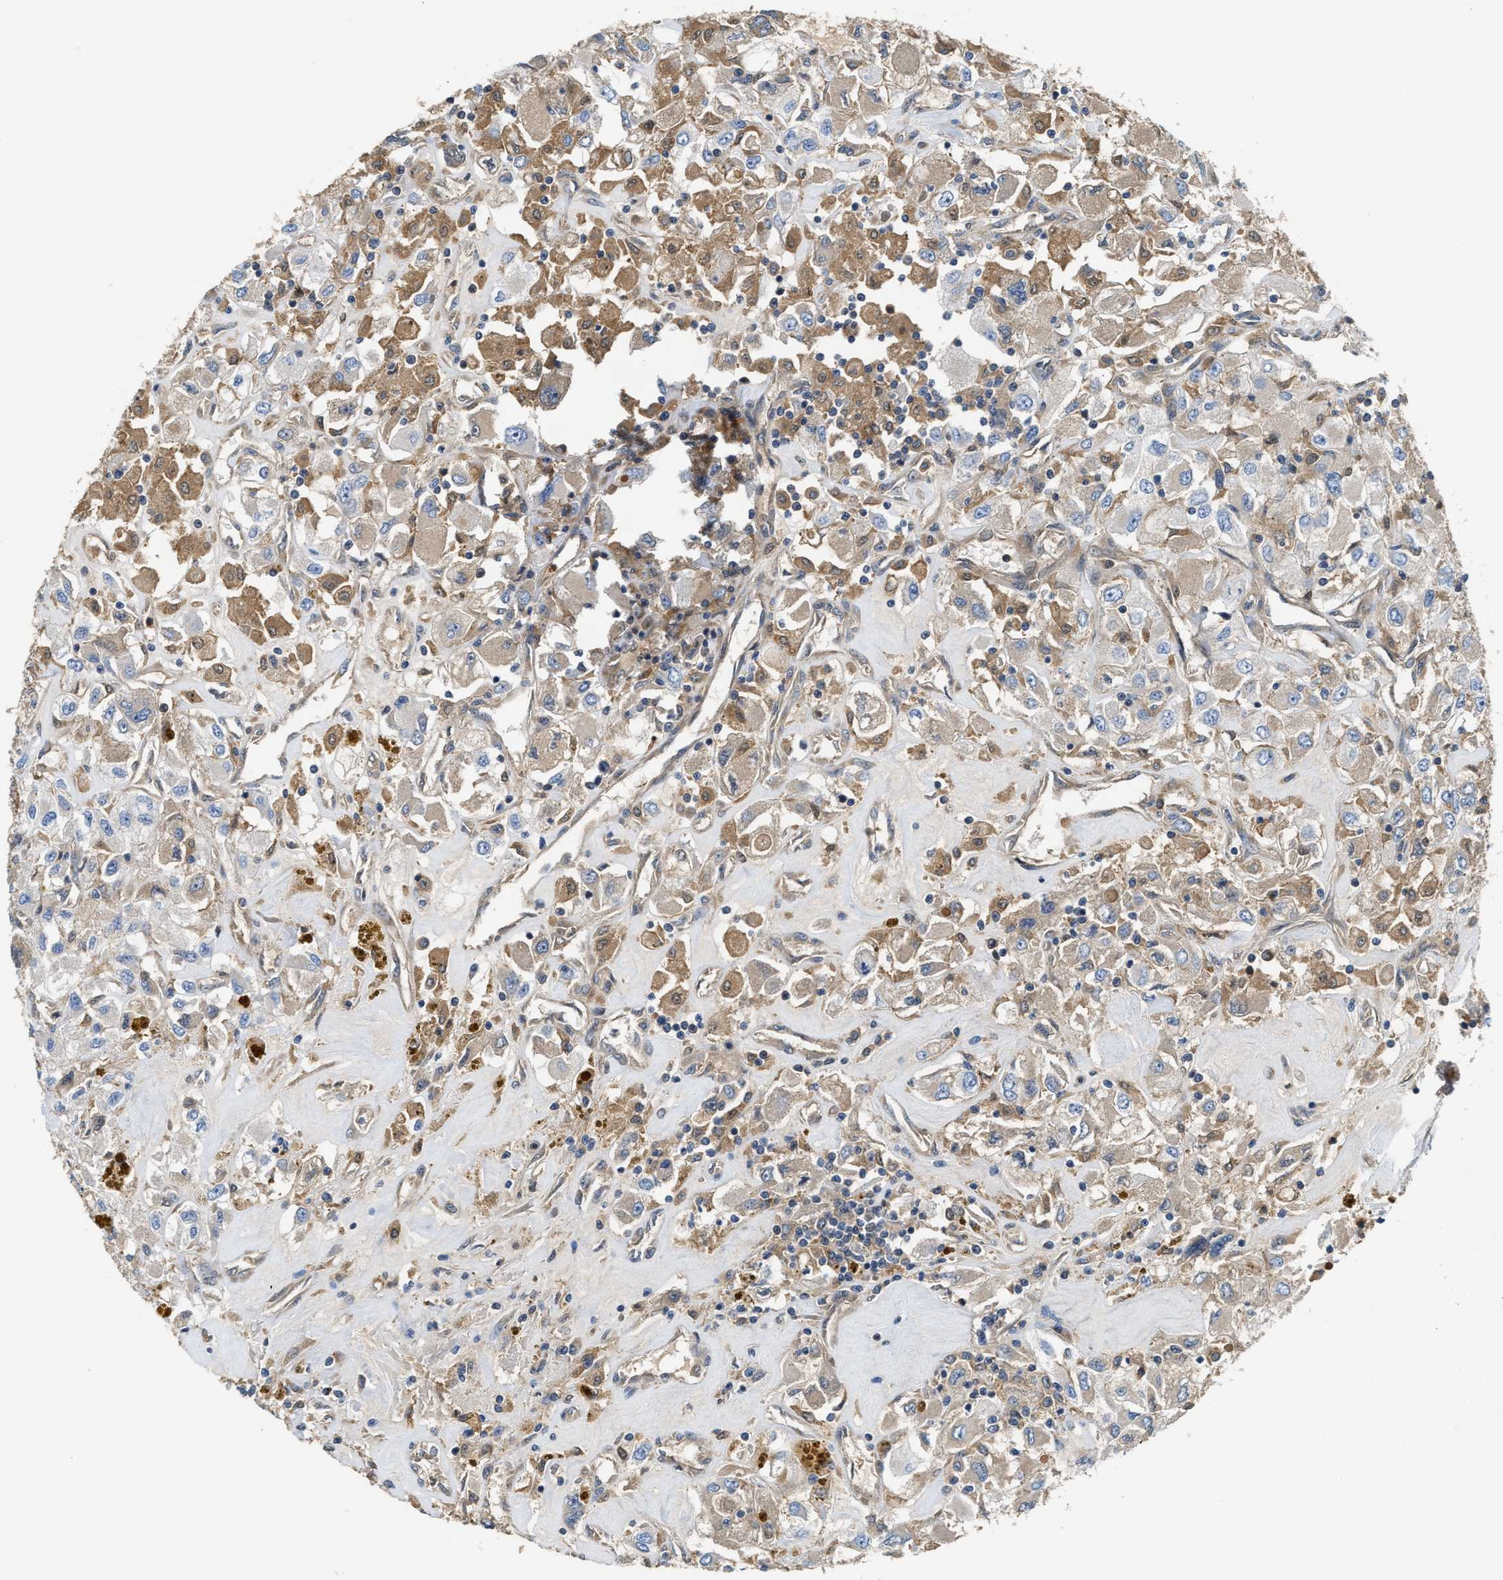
{"staining": {"intensity": "moderate", "quantity": "<25%", "location": "cytoplasmic/membranous"}, "tissue": "renal cancer", "cell_type": "Tumor cells", "image_type": "cancer", "snomed": [{"axis": "morphology", "description": "Adenocarcinoma, NOS"}, {"axis": "topography", "description": "Kidney"}], "caption": "This photomicrograph exhibits renal adenocarcinoma stained with IHC to label a protein in brown. The cytoplasmic/membranous of tumor cells show moderate positivity for the protein. Nuclei are counter-stained blue.", "gene": "OSTF1", "patient": {"sex": "female", "age": 52}}